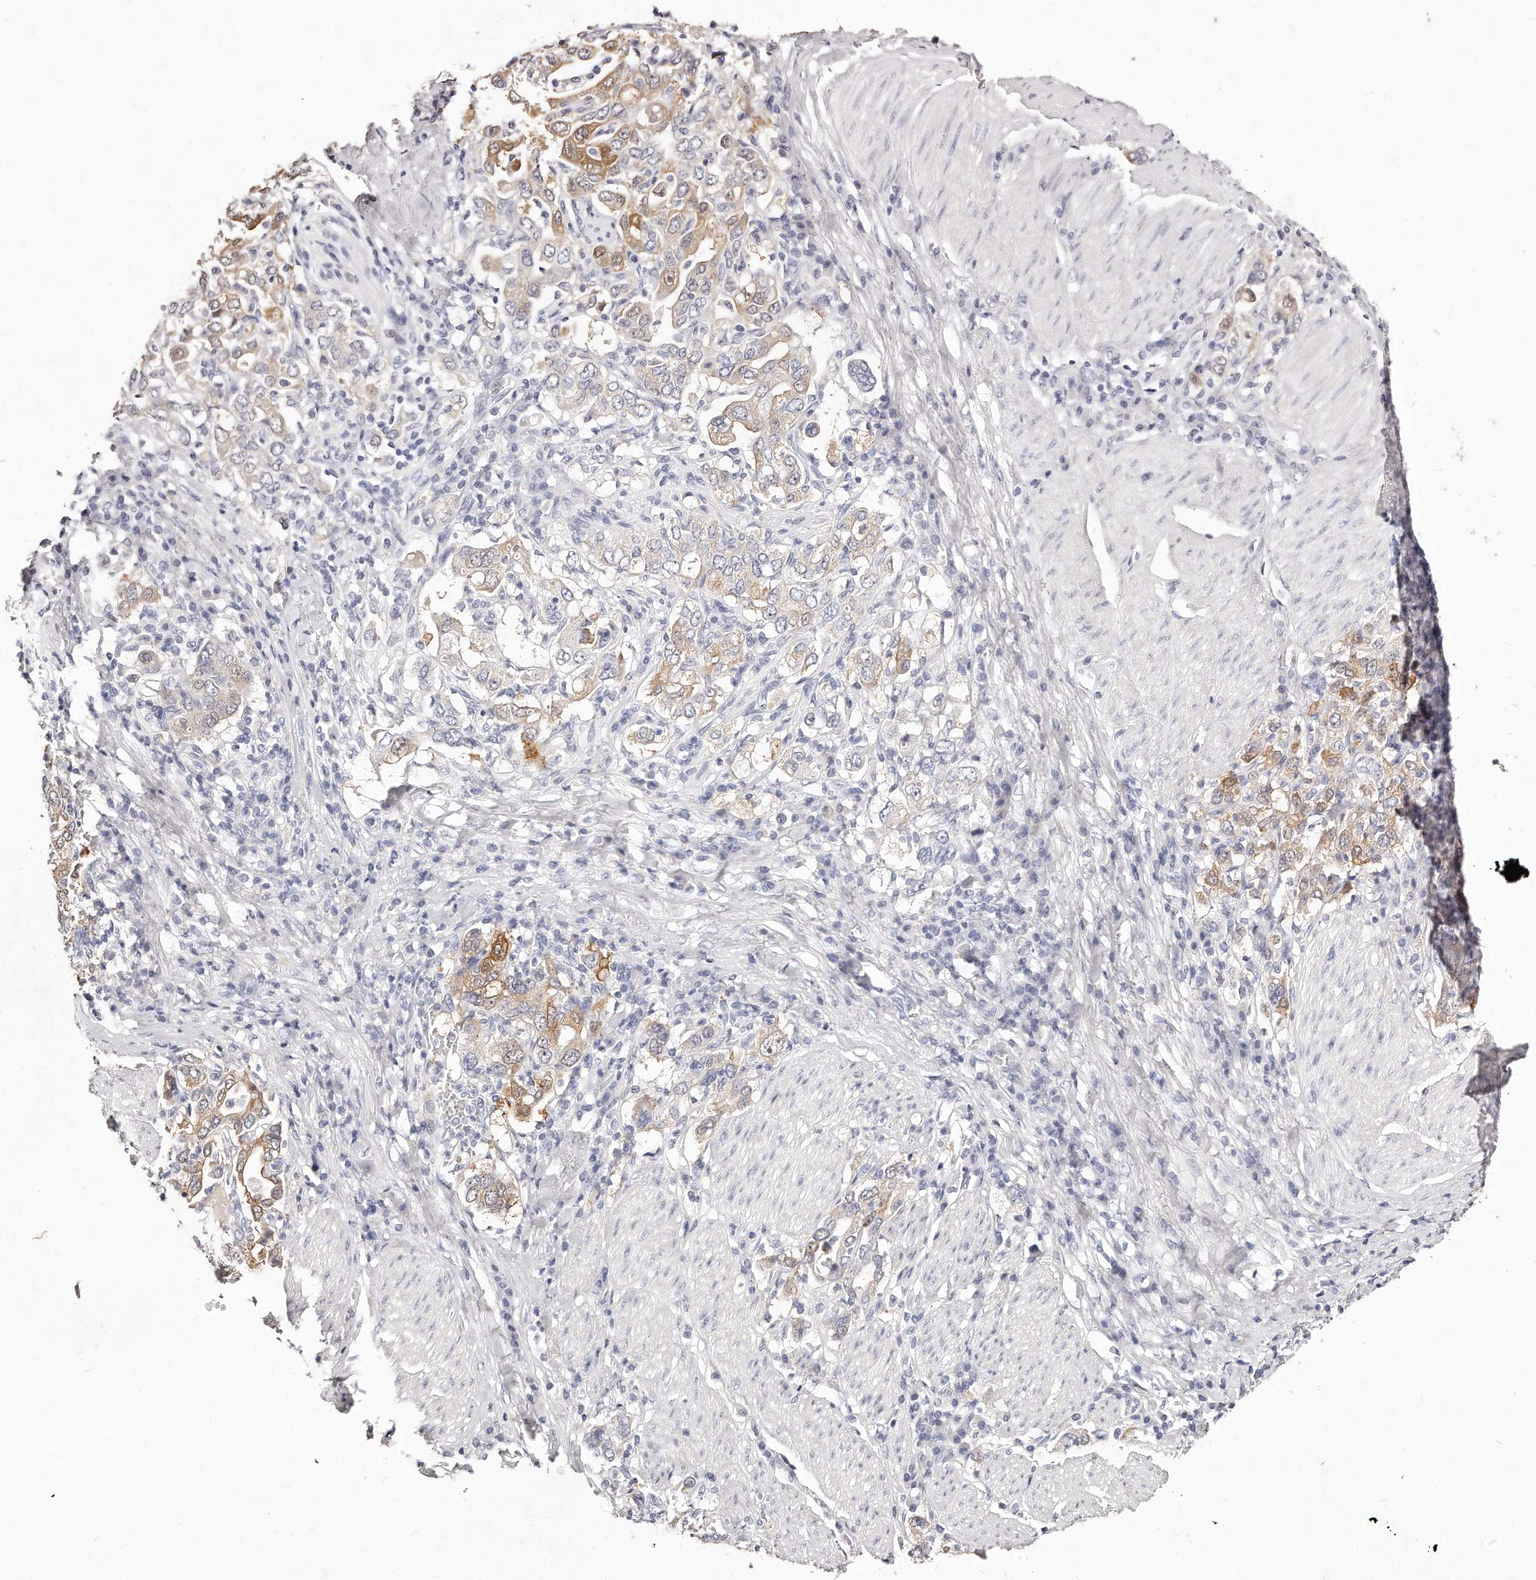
{"staining": {"intensity": "moderate", "quantity": "25%-75%", "location": "cytoplasmic/membranous"}, "tissue": "stomach cancer", "cell_type": "Tumor cells", "image_type": "cancer", "snomed": [{"axis": "morphology", "description": "Adenocarcinoma, NOS"}, {"axis": "topography", "description": "Stomach, upper"}], "caption": "Stomach cancer (adenocarcinoma) stained for a protein reveals moderate cytoplasmic/membranous positivity in tumor cells. (DAB (3,3'-diaminobenzidine) = brown stain, brightfield microscopy at high magnification).", "gene": "GDA", "patient": {"sex": "male", "age": 62}}